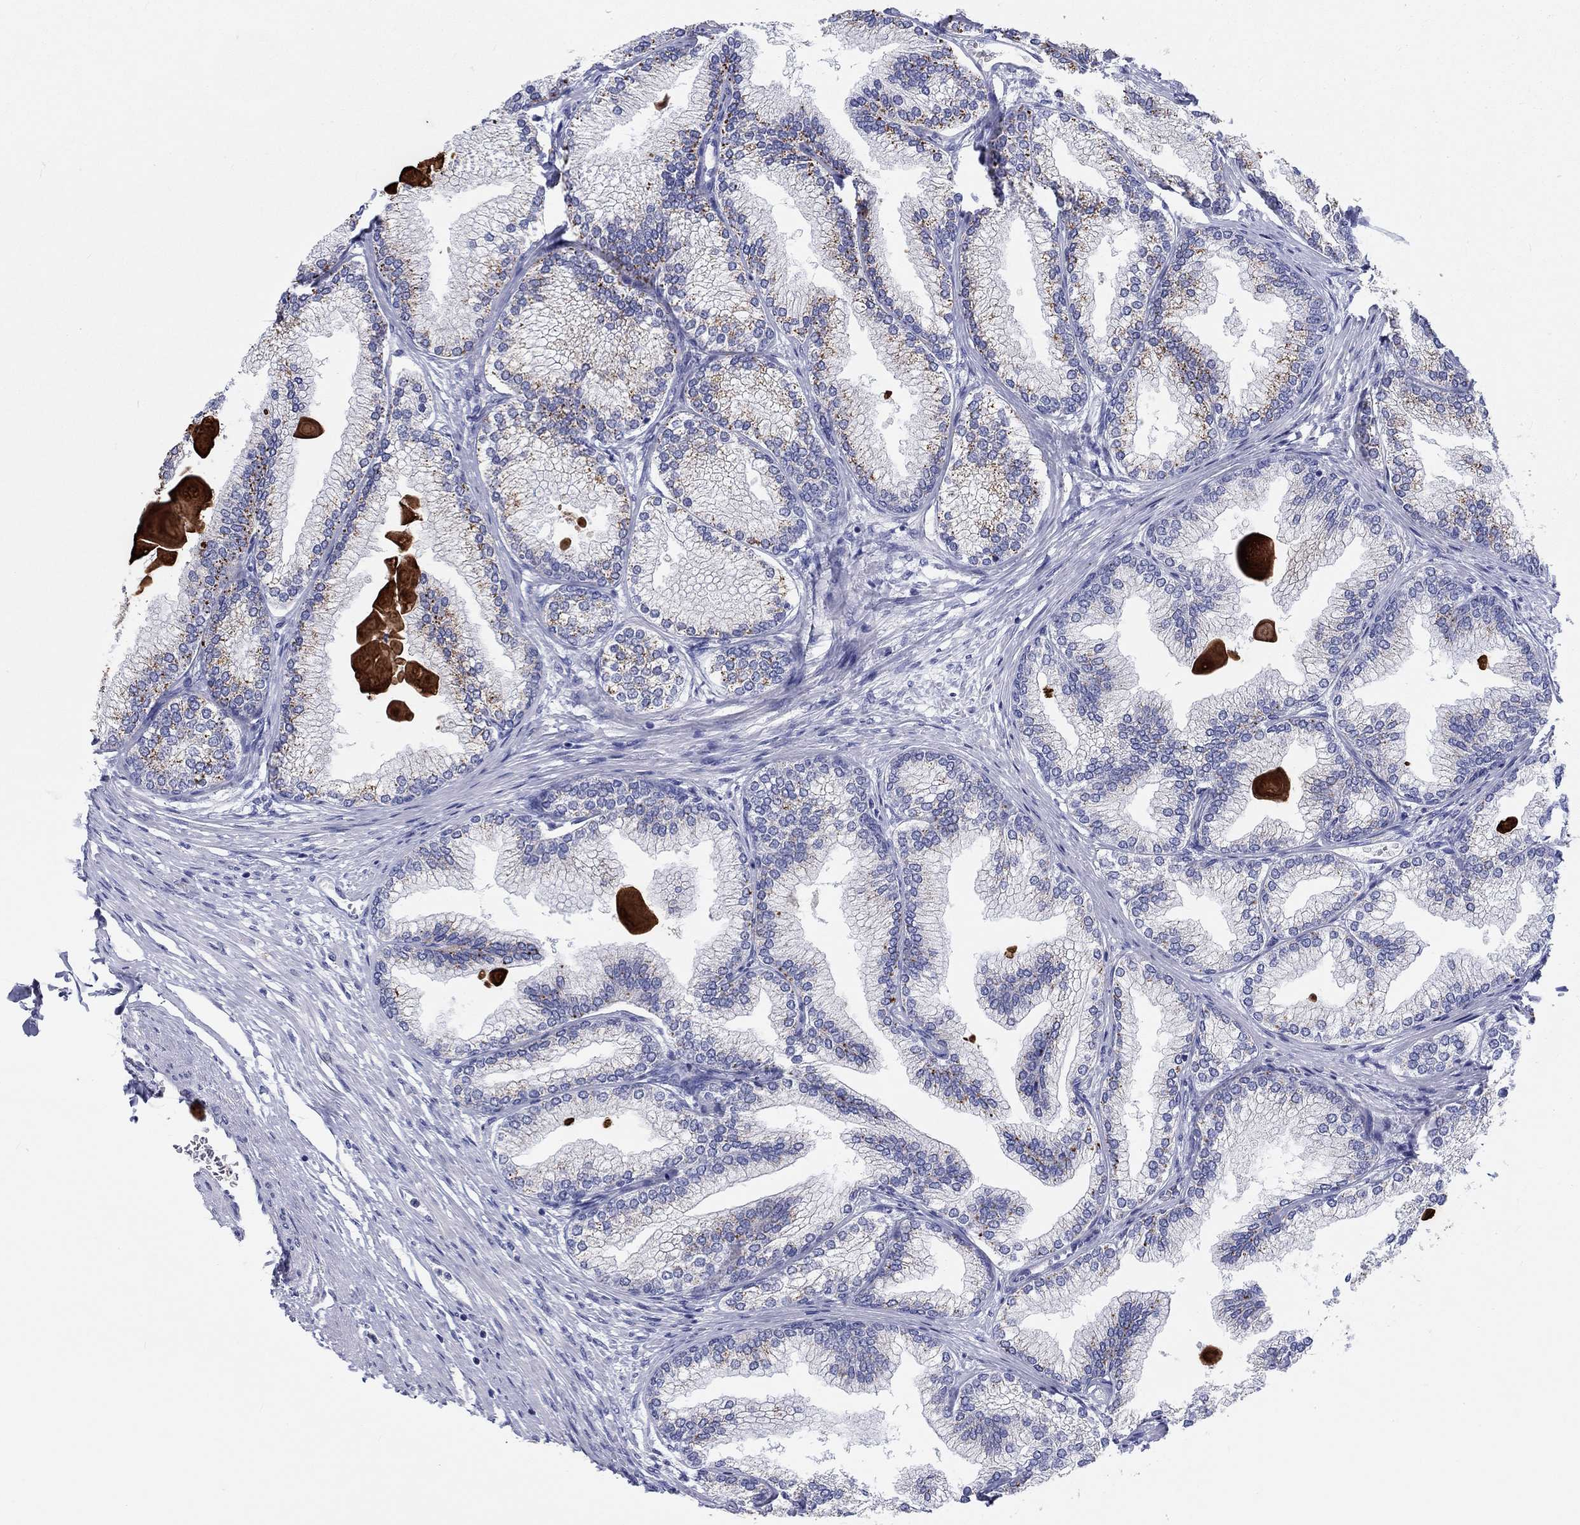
{"staining": {"intensity": "moderate", "quantity": "25%-75%", "location": "cytoplasmic/membranous"}, "tissue": "prostate", "cell_type": "Glandular cells", "image_type": "normal", "snomed": [{"axis": "morphology", "description": "Normal tissue, NOS"}, {"axis": "topography", "description": "Prostate"}], "caption": "Approximately 25%-75% of glandular cells in unremarkable human prostate display moderate cytoplasmic/membranous protein expression as visualized by brown immunohistochemical staining.", "gene": "BCO2", "patient": {"sex": "male", "age": 72}}